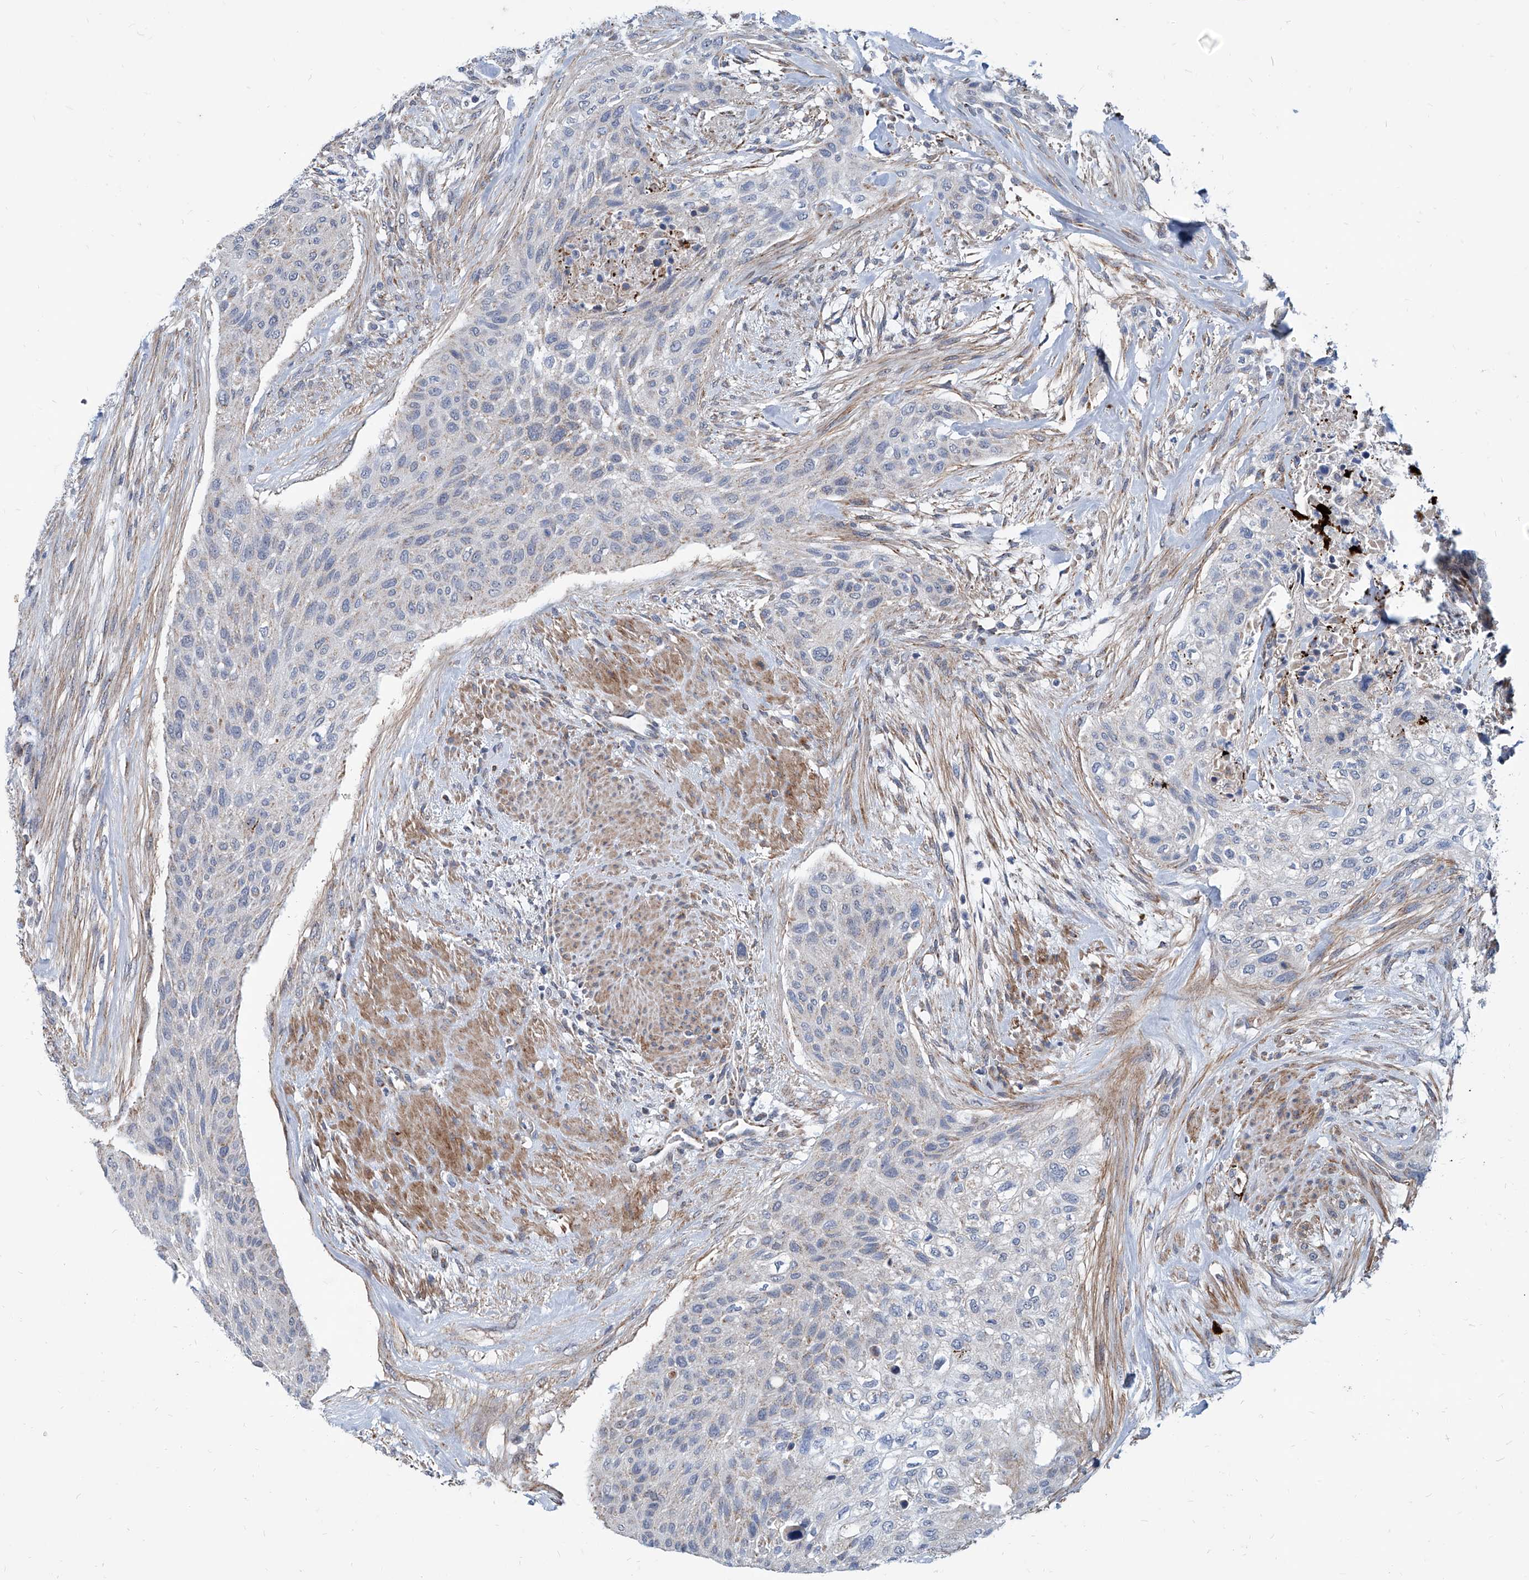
{"staining": {"intensity": "negative", "quantity": "none", "location": "none"}, "tissue": "urothelial cancer", "cell_type": "Tumor cells", "image_type": "cancer", "snomed": [{"axis": "morphology", "description": "Urothelial carcinoma, High grade"}, {"axis": "topography", "description": "Urinary bladder"}], "caption": "This is a image of immunohistochemistry (IHC) staining of urothelial cancer, which shows no positivity in tumor cells.", "gene": "USP48", "patient": {"sex": "male", "age": 35}}